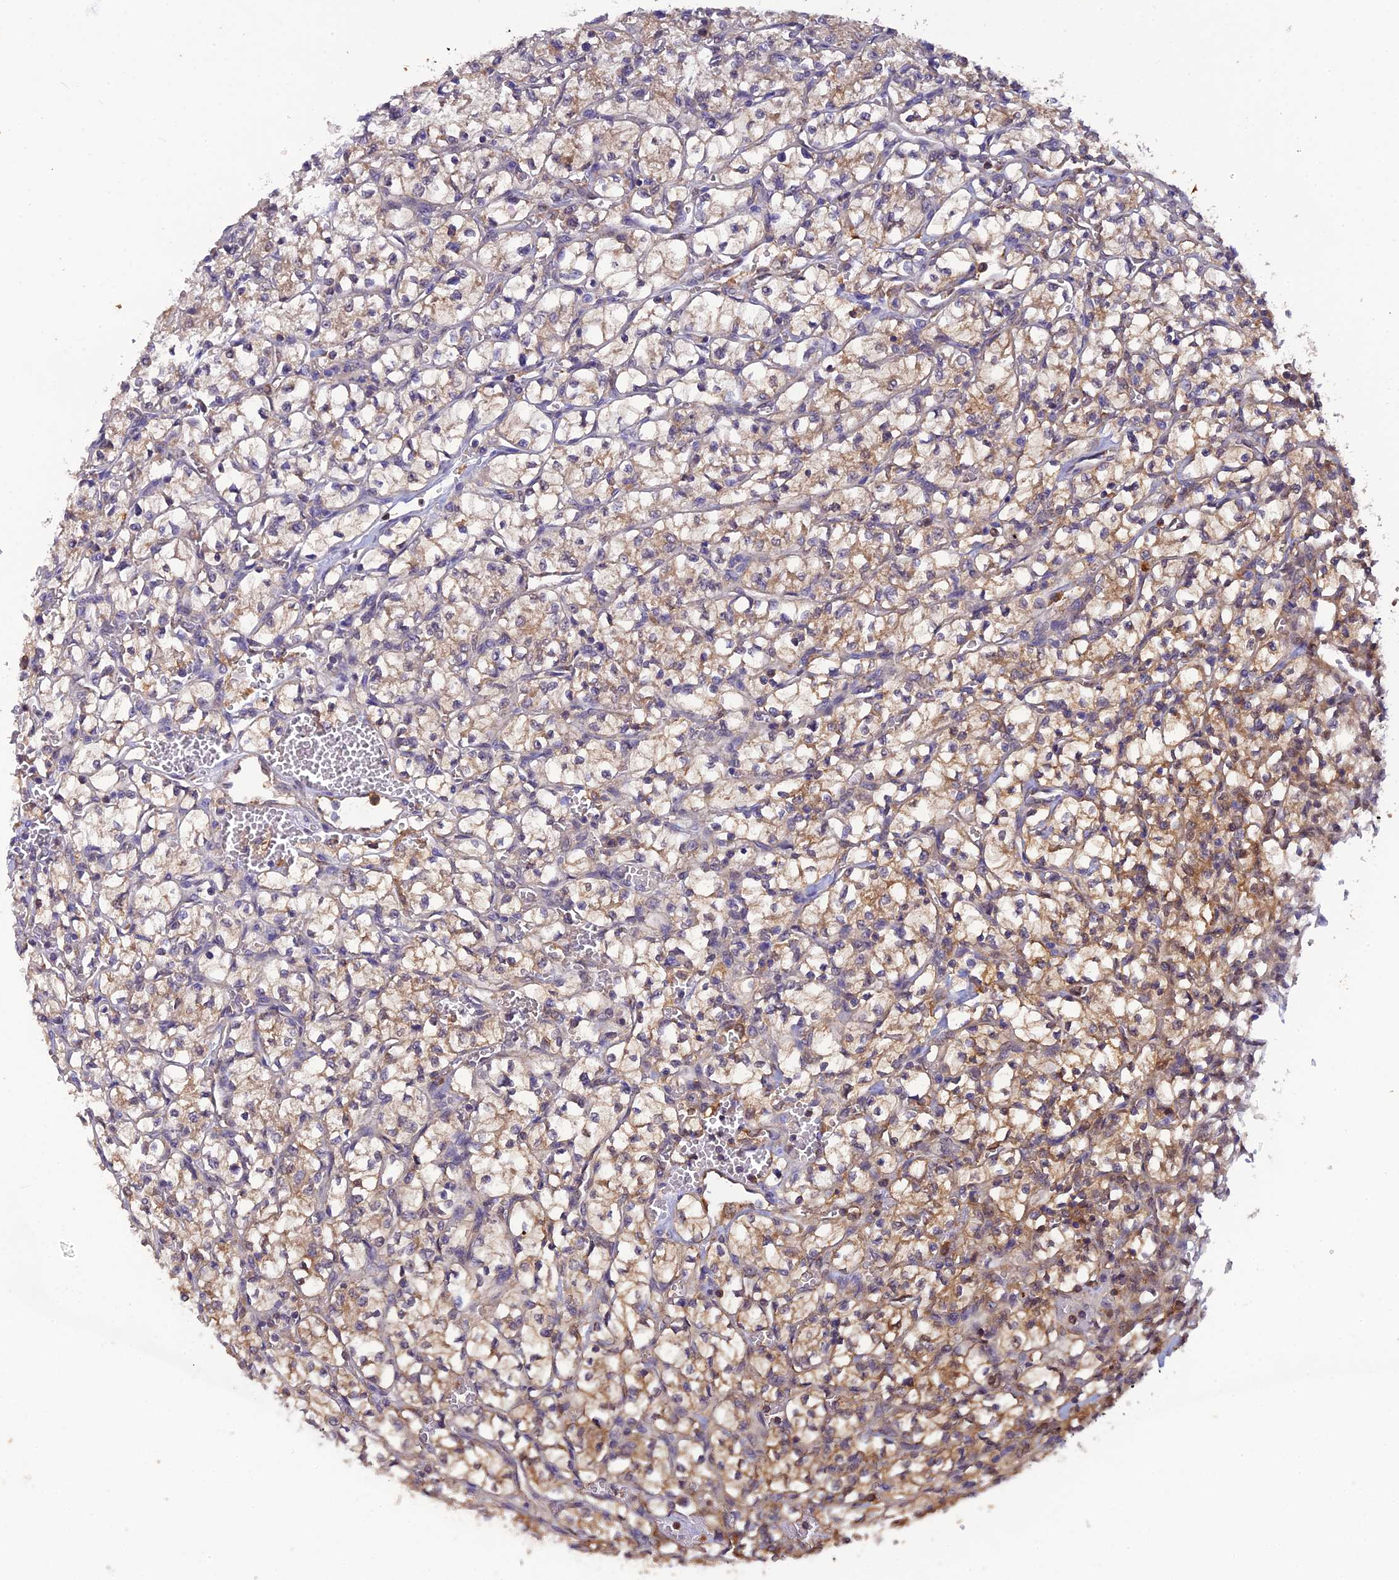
{"staining": {"intensity": "moderate", "quantity": "<25%", "location": "cytoplasmic/membranous"}, "tissue": "renal cancer", "cell_type": "Tumor cells", "image_type": "cancer", "snomed": [{"axis": "morphology", "description": "Adenocarcinoma, NOS"}, {"axis": "topography", "description": "Kidney"}], "caption": "Brown immunohistochemical staining in human adenocarcinoma (renal) shows moderate cytoplasmic/membranous staining in about <25% of tumor cells. (Brightfield microscopy of DAB IHC at high magnification).", "gene": "HINT1", "patient": {"sex": "female", "age": 64}}